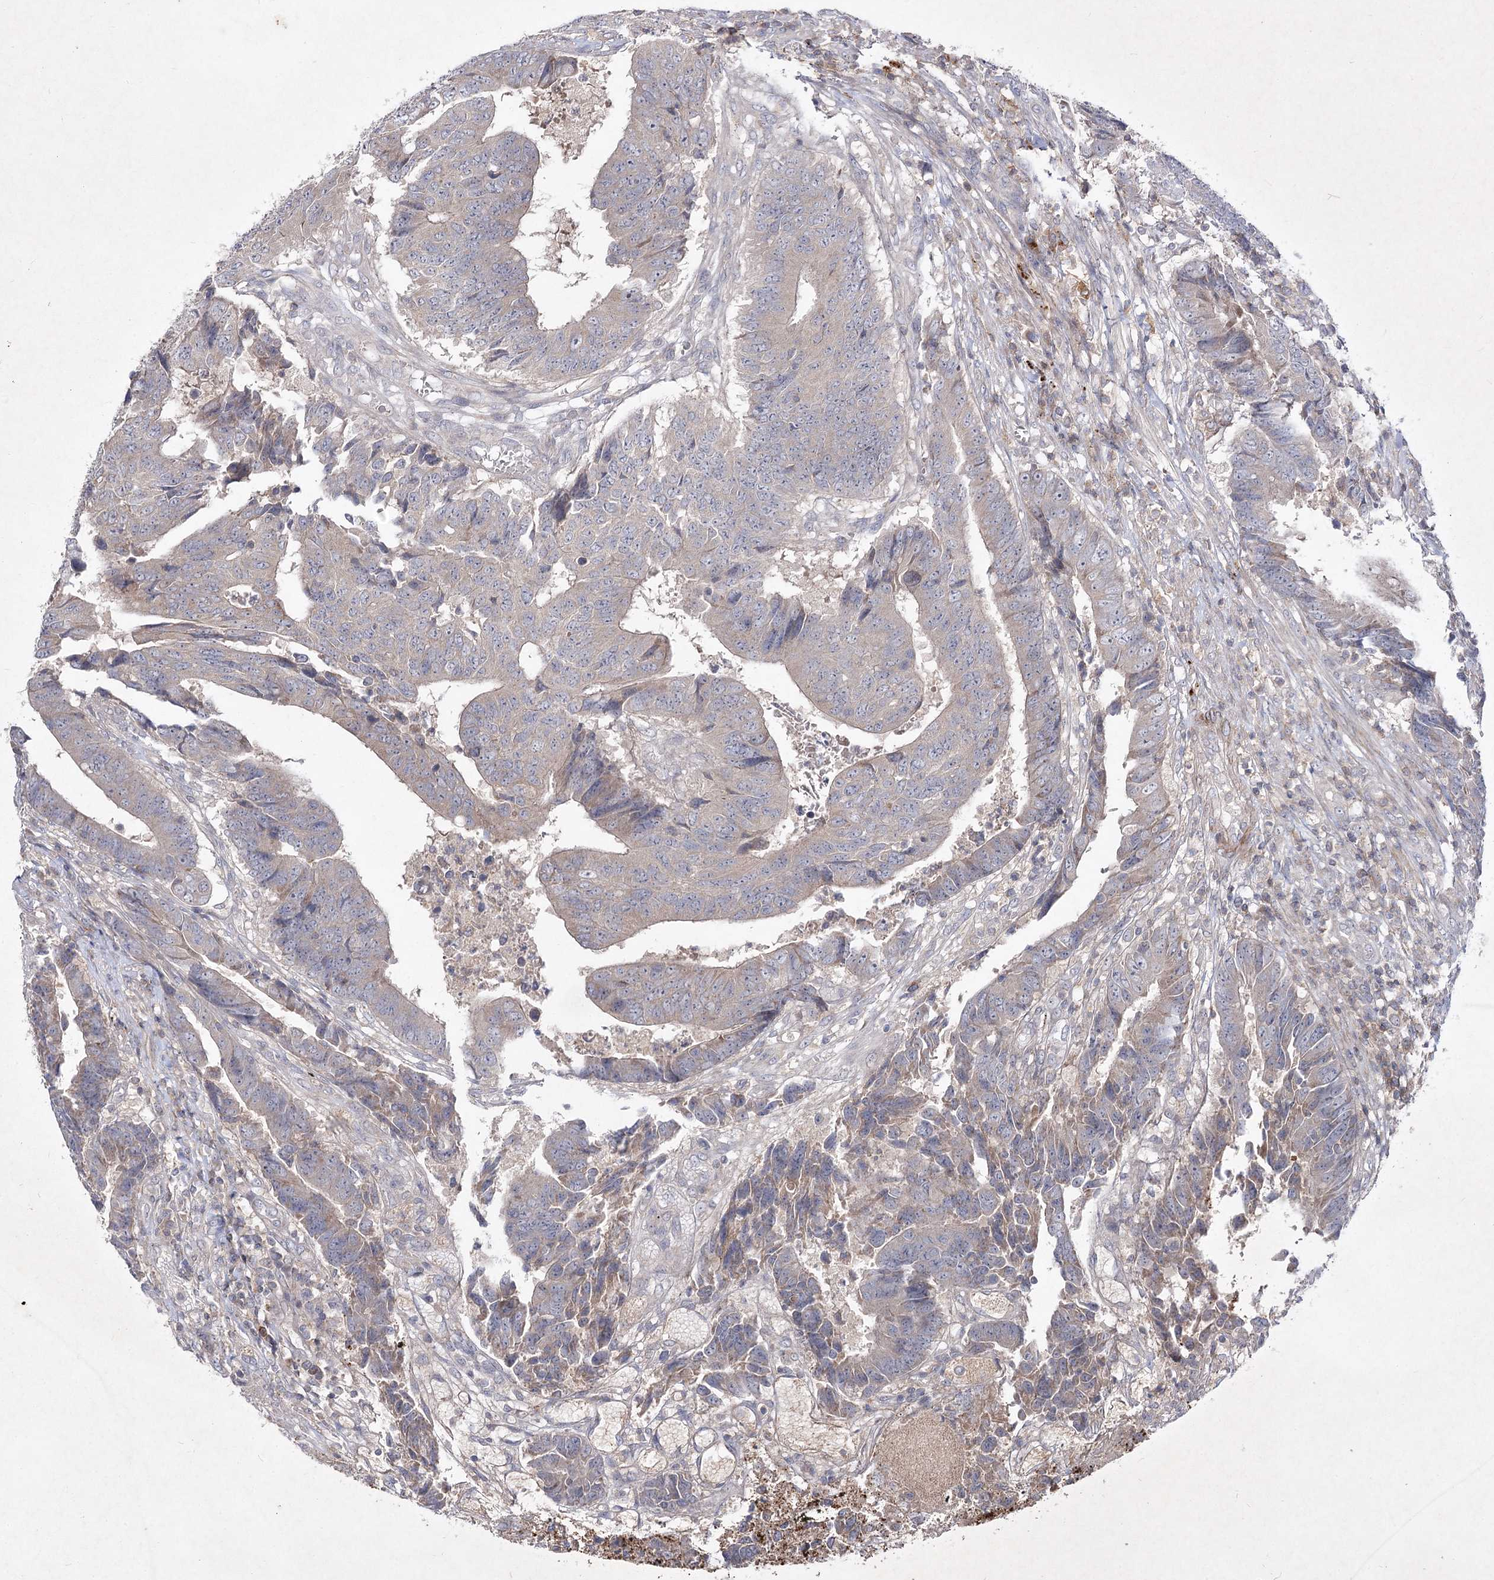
{"staining": {"intensity": "weak", "quantity": "<25%", "location": "cytoplasmic/membranous"}, "tissue": "colorectal cancer", "cell_type": "Tumor cells", "image_type": "cancer", "snomed": [{"axis": "morphology", "description": "Adenocarcinoma, NOS"}, {"axis": "topography", "description": "Rectum"}], "caption": "Tumor cells show no significant protein expression in colorectal cancer.", "gene": "CIB2", "patient": {"sex": "male", "age": 84}}